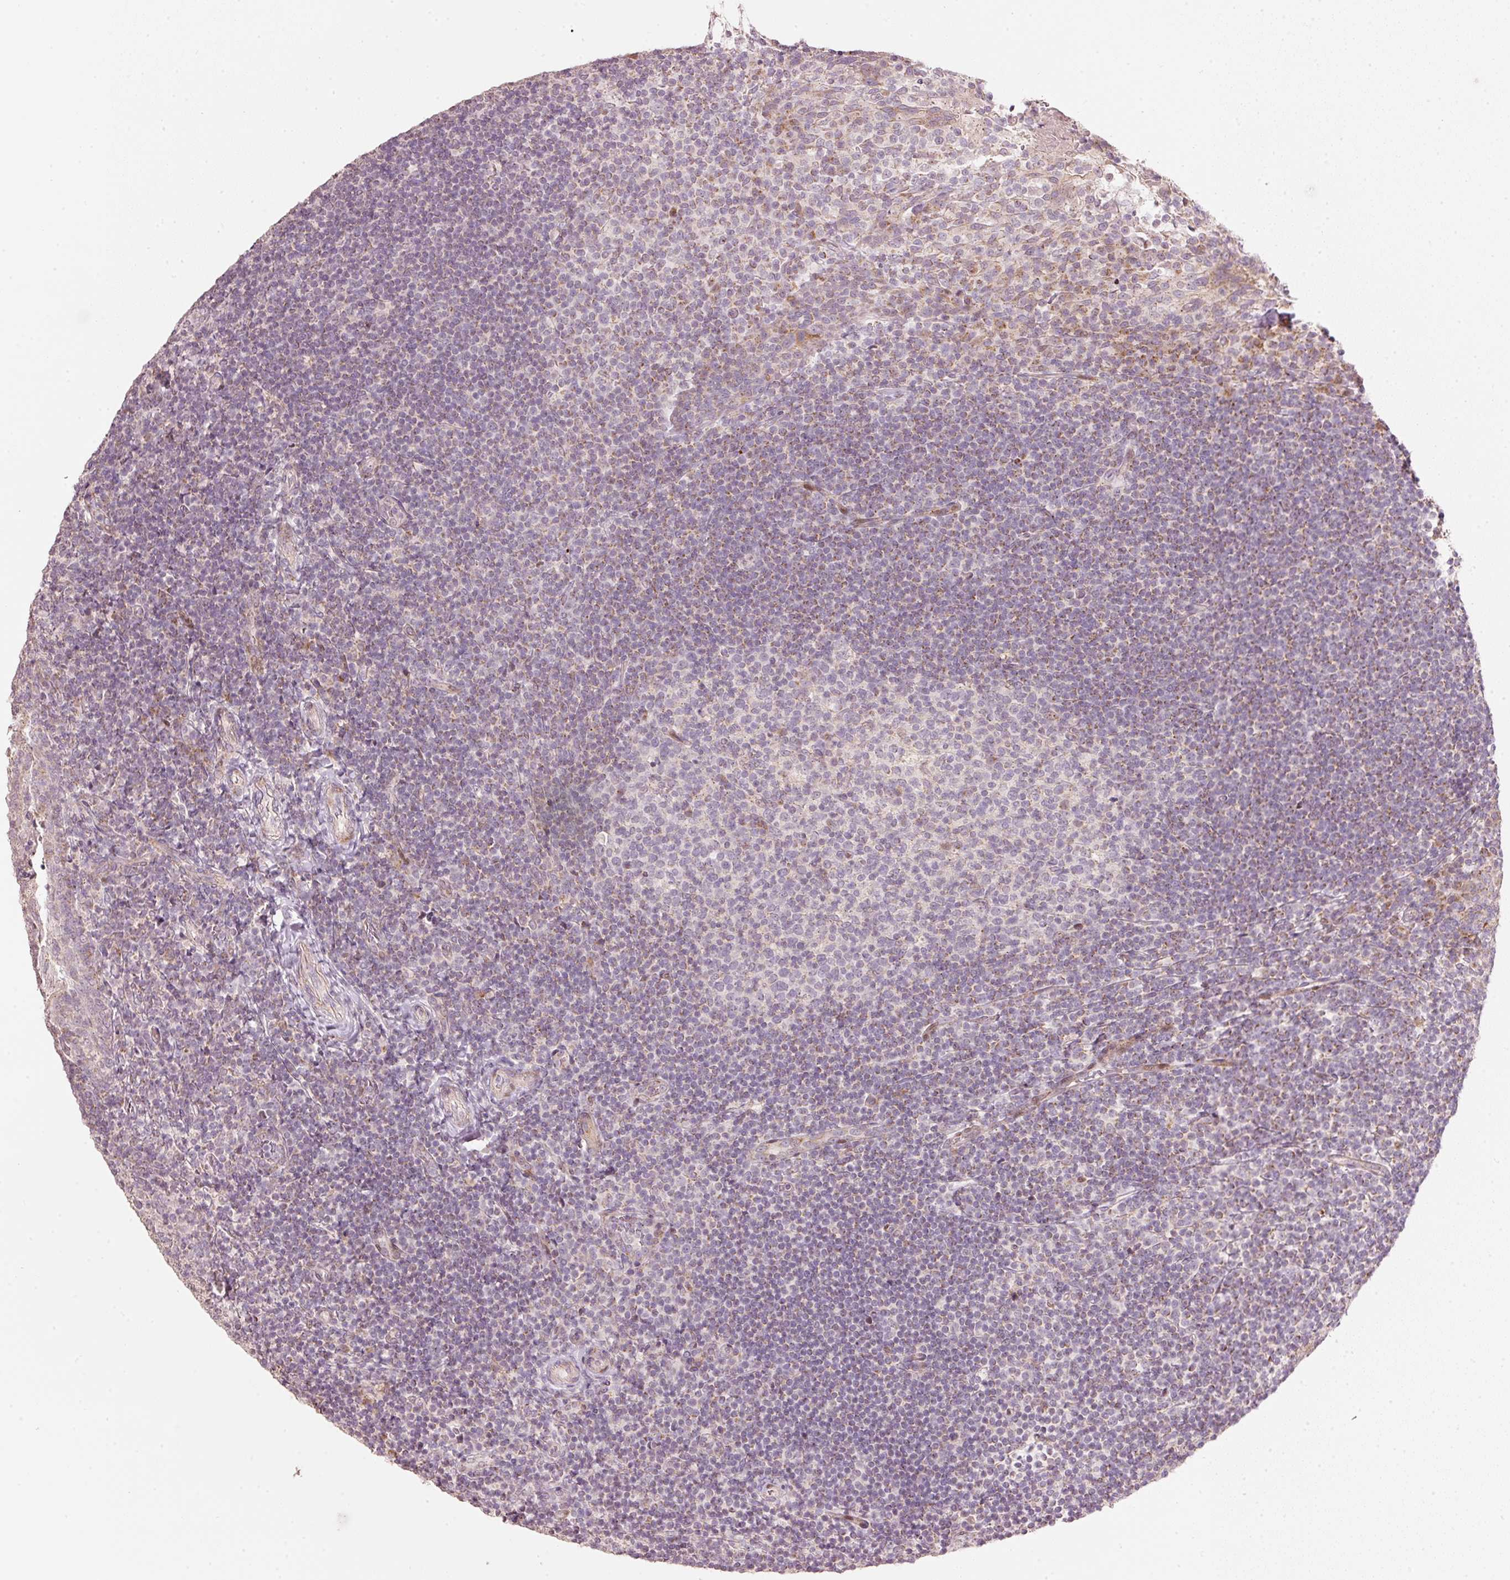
{"staining": {"intensity": "moderate", "quantity": "<25%", "location": "nuclear"}, "tissue": "tonsil", "cell_type": "Germinal center cells", "image_type": "normal", "snomed": [{"axis": "morphology", "description": "Normal tissue, NOS"}, {"axis": "topography", "description": "Tonsil"}], "caption": "Immunohistochemical staining of benign human tonsil exhibits low levels of moderate nuclear positivity in about <25% of germinal center cells. The staining was performed using DAB (3,3'-diaminobenzidine), with brown indicating positive protein expression. Nuclei are stained blue with hematoxylin.", "gene": "TOB2", "patient": {"sex": "female", "age": 10}}